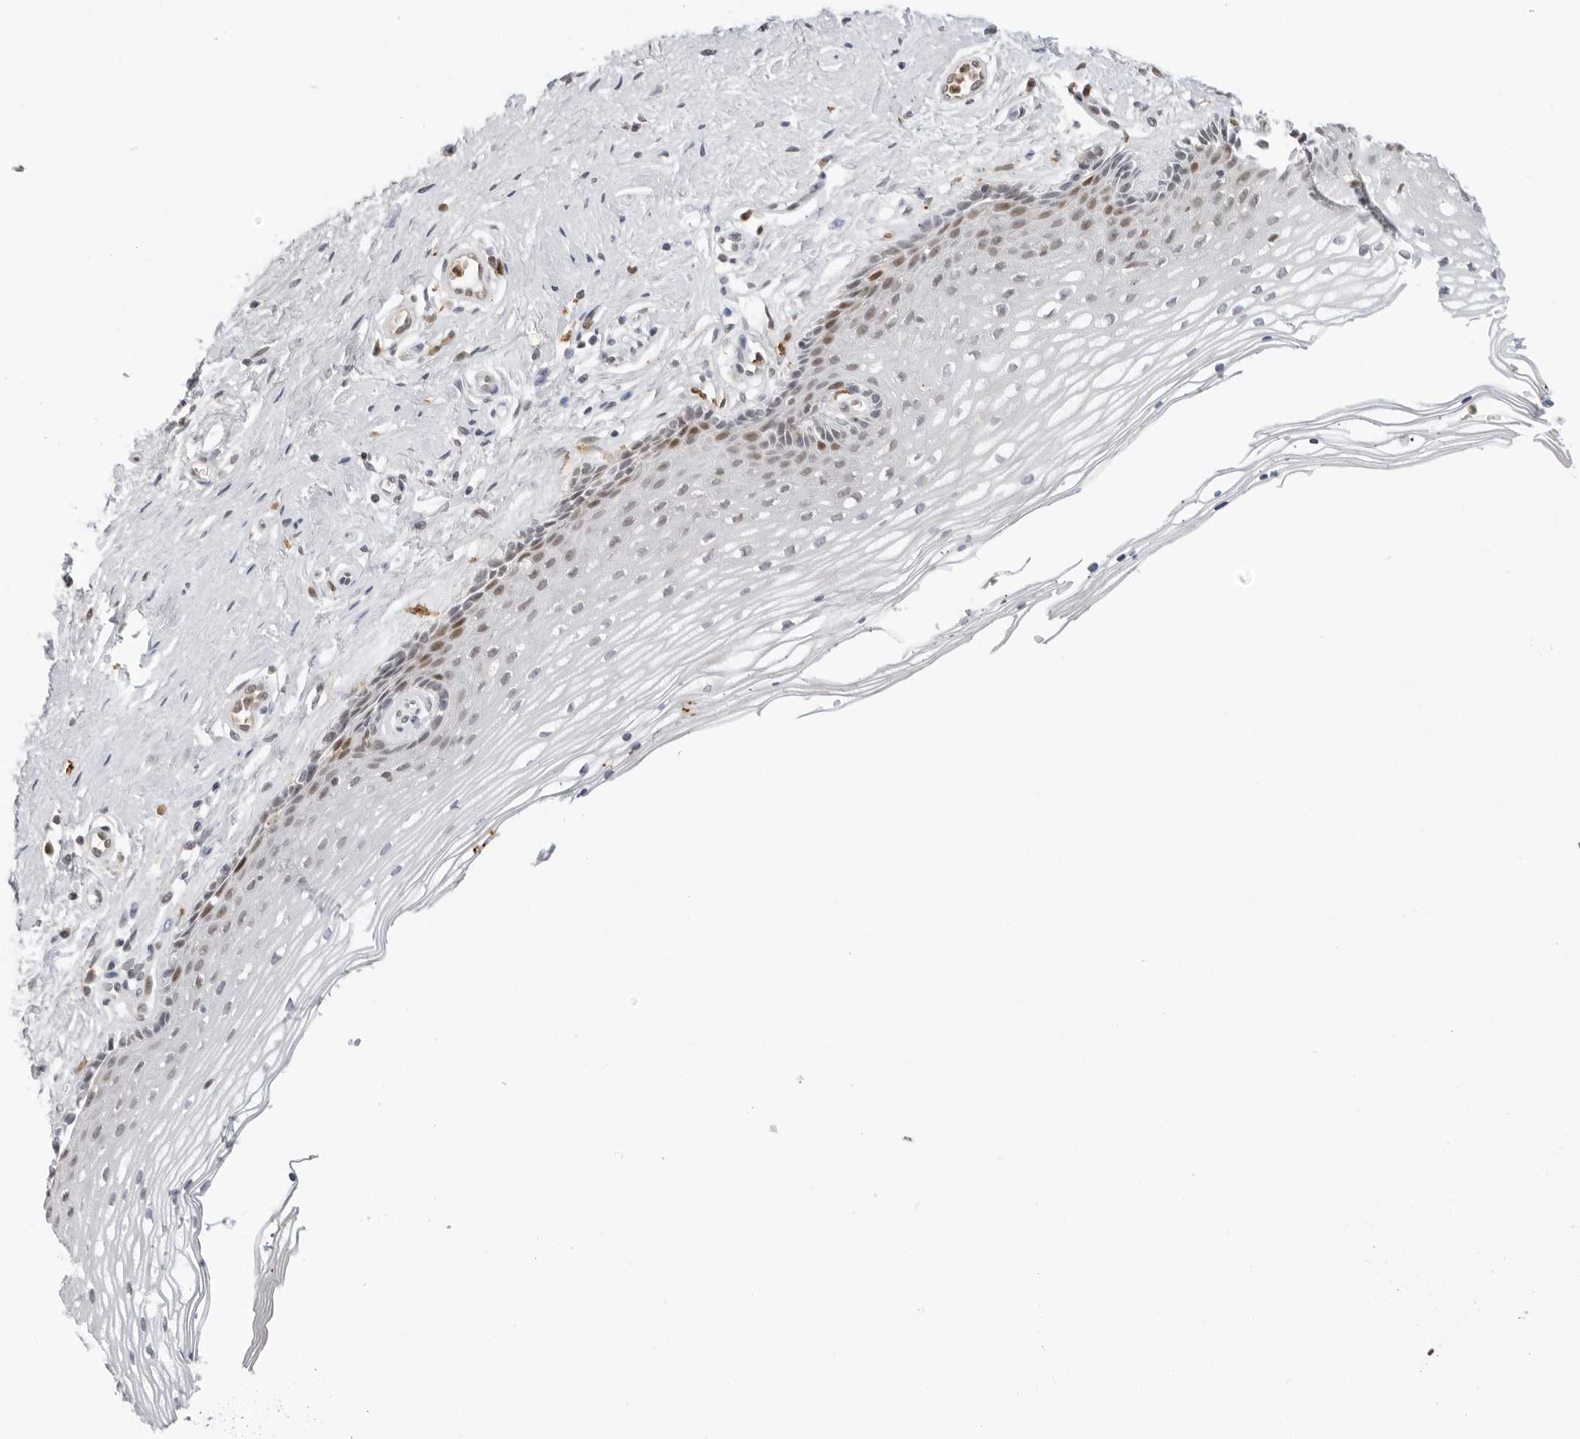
{"staining": {"intensity": "moderate", "quantity": "<25%", "location": "nuclear"}, "tissue": "vagina", "cell_type": "Squamous epithelial cells", "image_type": "normal", "snomed": [{"axis": "morphology", "description": "Normal tissue, NOS"}, {"axis": "topography", "description": "Vagina"}], "caption": "IHC micrograph of benign vagina stained for a protein (brown), which exhibits low levels of moderate nuclear staining in approximately <25% of squamous epithelial cells.", "gene": "MSH6", "patient": {"sex": "female", "age": 46}}